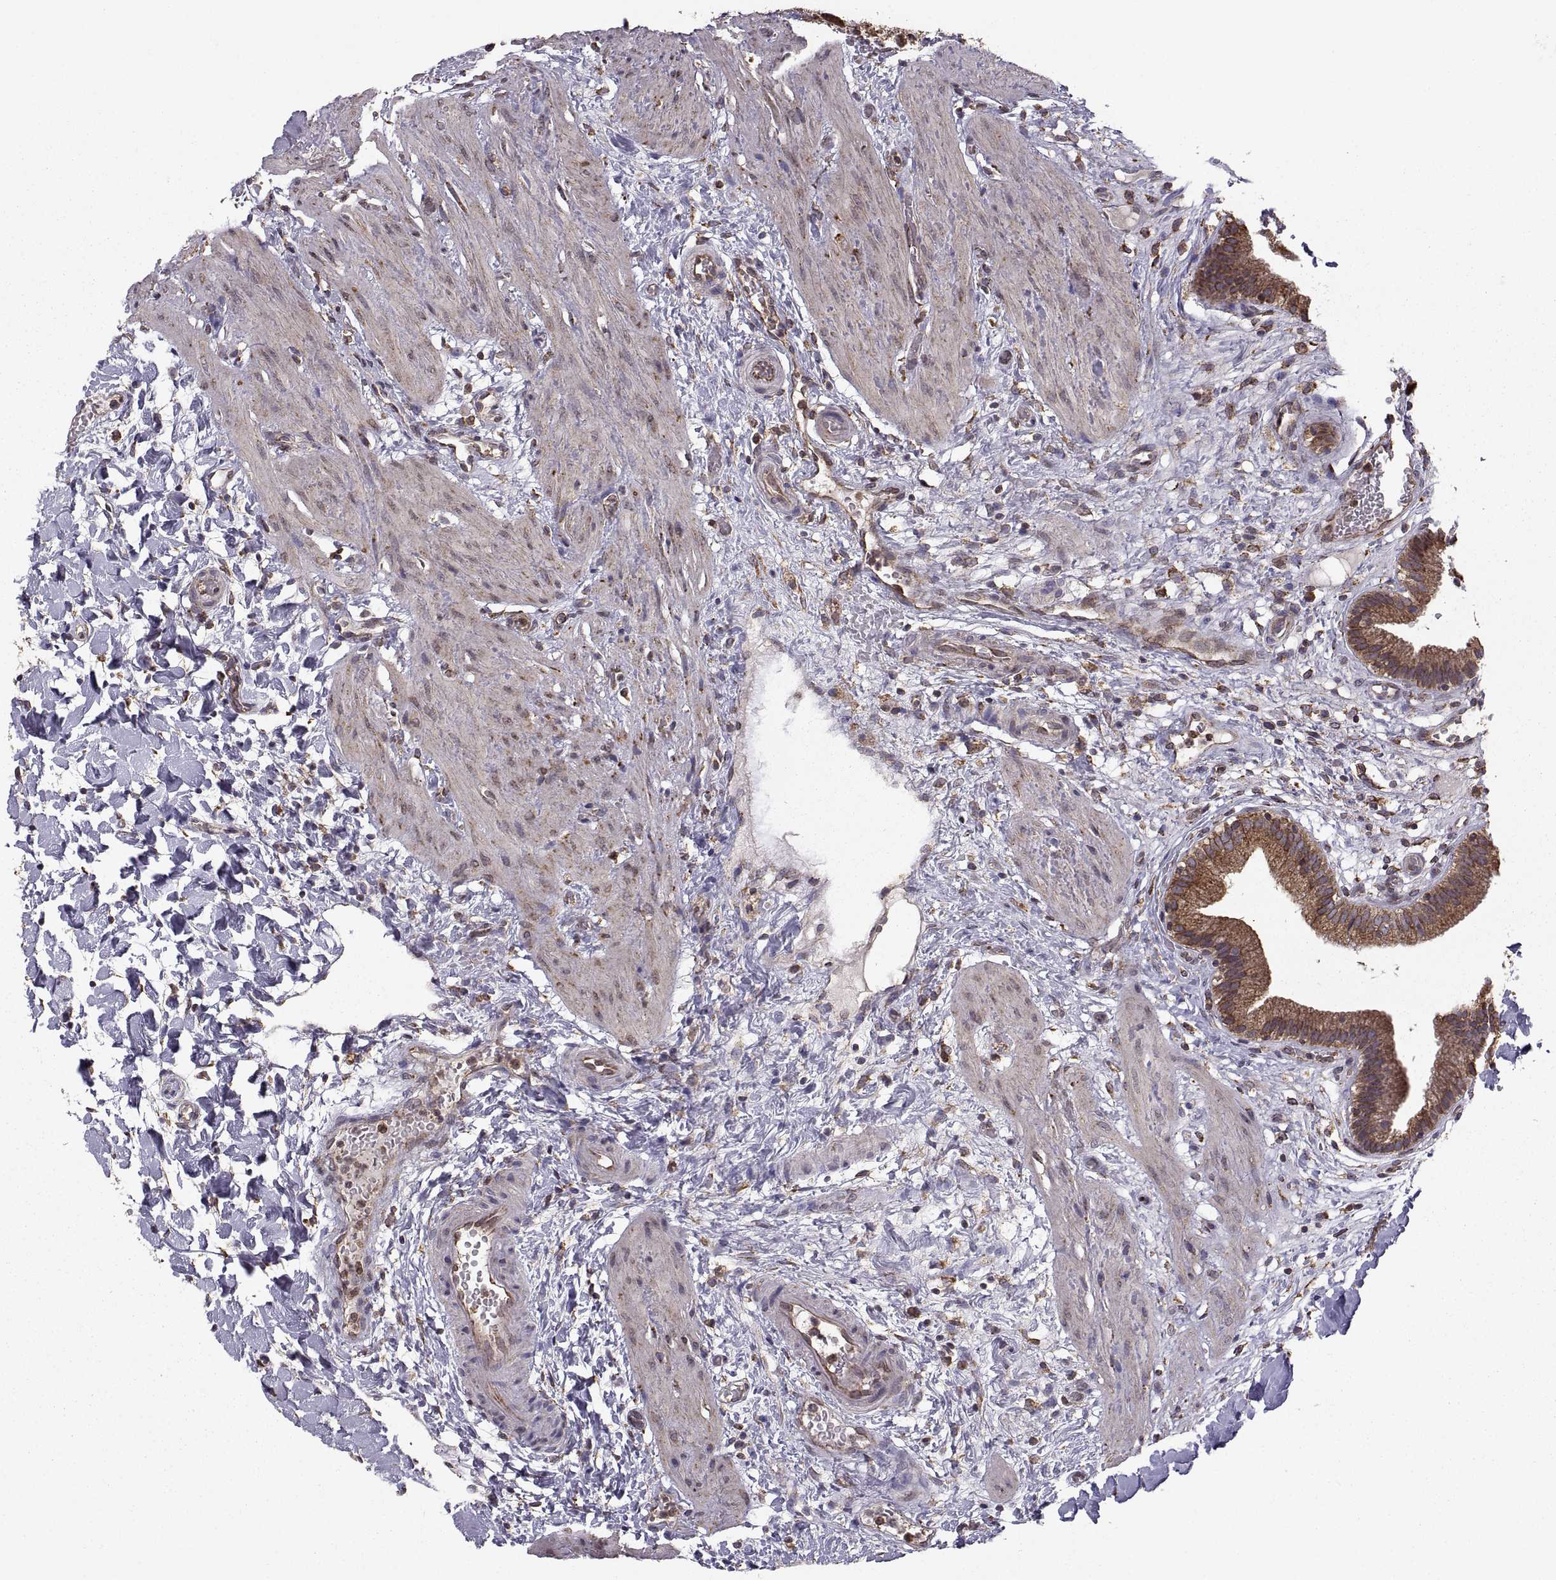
{"staining": {"intensity": "moderate", "quantity": ">75%", "location": "cytoplasmic/membranous"}, "tissue": "gallbladder", "cell_type": "Glandular cells", "image_type": "normal", "snomed": [{"axis": "morphology", "description": "Normal tissue, NOS"}, {"axis": "topography", "description": "Gallbladder"}], "caption": "This image shows immunohistochemistry staining of unremarkable human gallbladder, with medium moderate cytoplasmic/membranous staining in approximately >75% of glandular cells.", "gene": "PDIA3", "patient": {"sex": "female", "age": 24}}